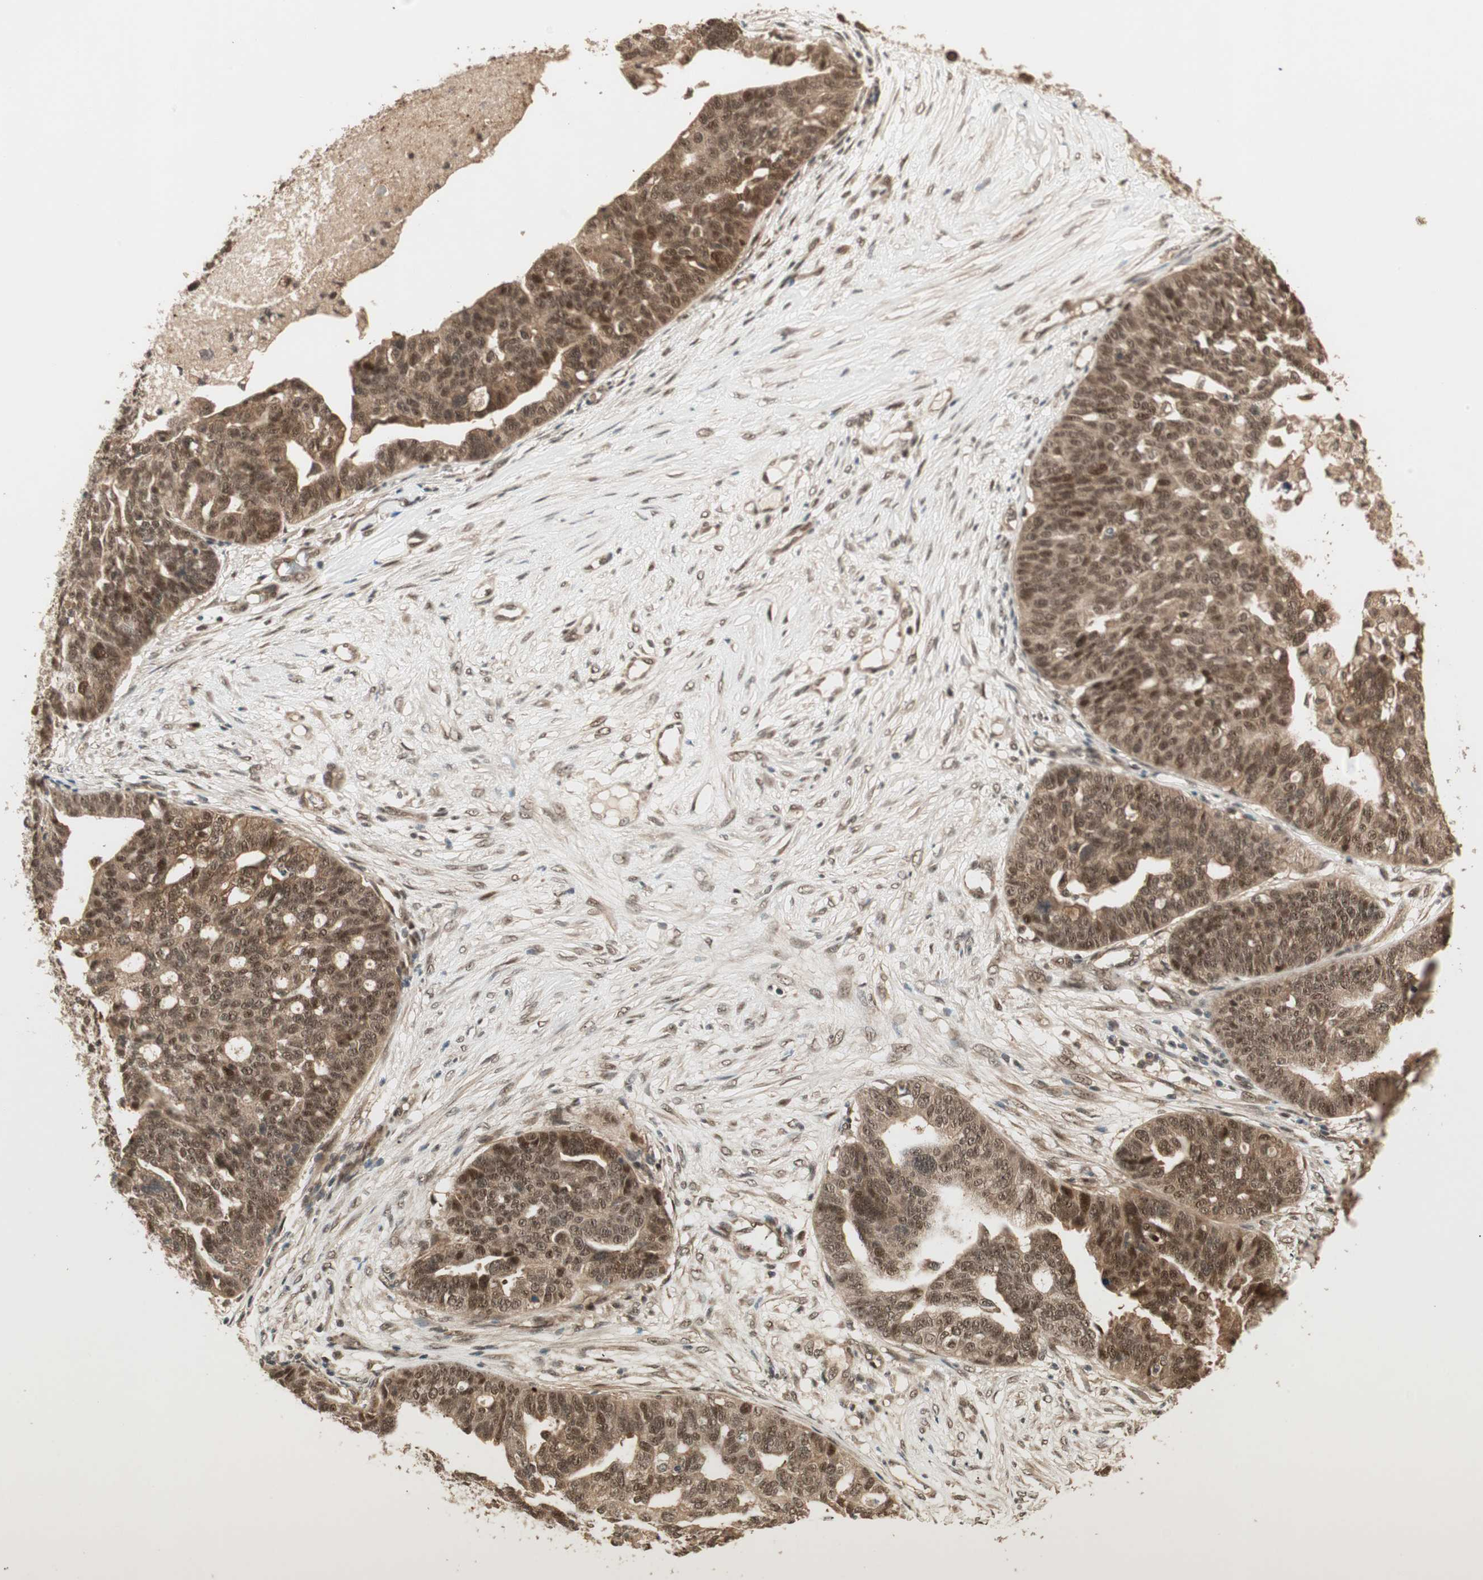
{"staining": {"intensity": "strong", "quantity": ">75%", "location": "cytoplasmic/membranous,nuclear"}, "tissue": "ovarian cancer", "cell_type": "Tumor cells", "image_type": "cancer", "snomed": [{"axis": "morphology", "description": "Cystadenocarcinoma, serous, NOS"}, {"axis": "topography", "description": "Ovary"}], "caption": "Serous cystadenocarcinoma (ovarian) stained with a protein marker displays strong staining in tumor cells.", "gene": "ZSCAN31", "patient": {"sex": "female", "age": 59}}